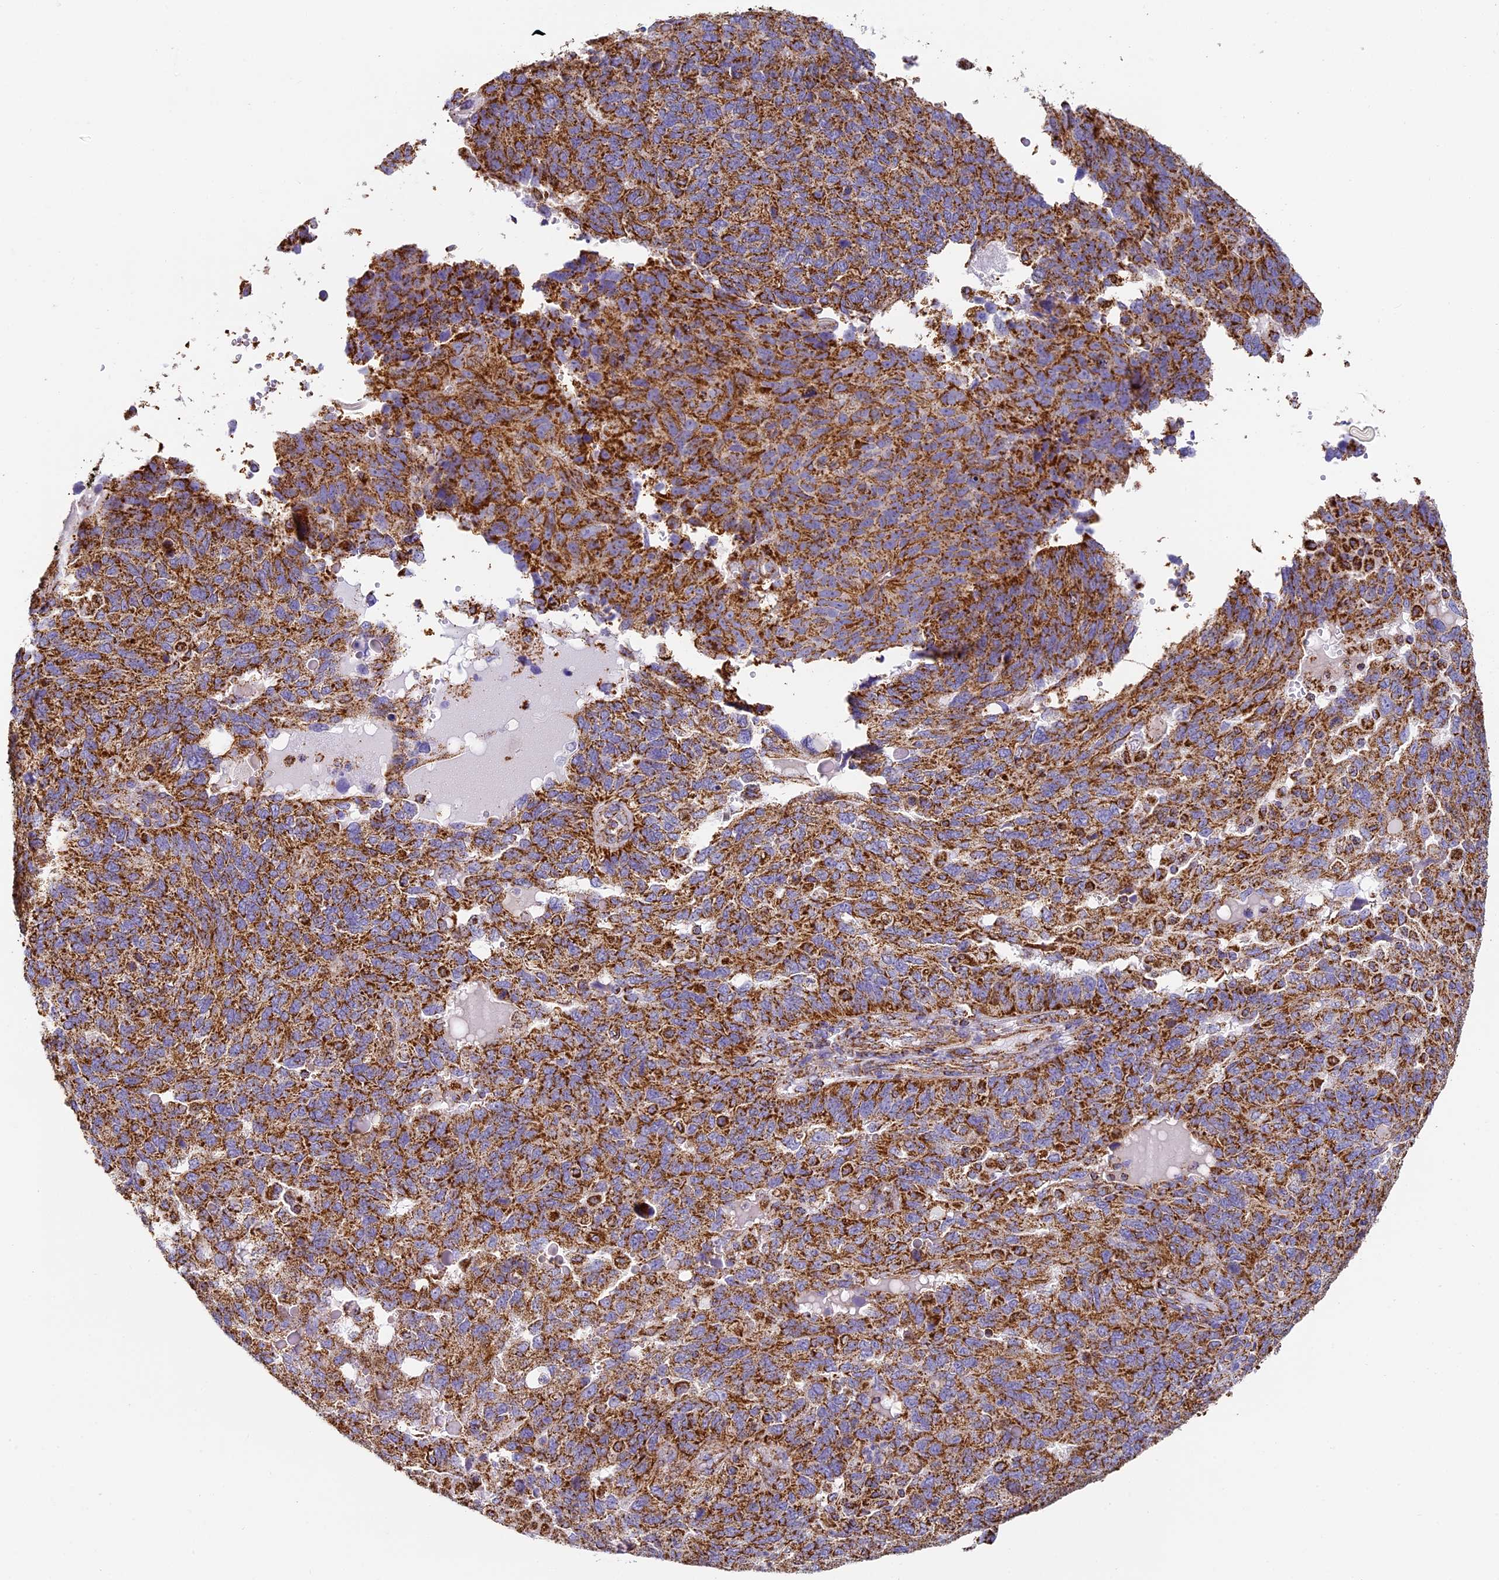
{"staining": {"intensity": "moderate", "quantity": ">75%", "location": "cytoplasmic/membranous"}, "tissue": "endometrial cancer", "cell_type": "Tumor cells", "image_type": "cancer", "snomed": [{"axis": "morphology", "description": "Adenocarcinoma, NOS"}, {"axis": "topography", "description": "Endometrium"}], "caption": "This histopathology image displays immunohistochemistry (IHC) staining of human endometrial adenocarcinoma, with medium moderate cytoplasmic/membranous expression in about >75% of tumor cells.", "gene": "STK17A", "patient": {"sex": "female", "age": 66}}